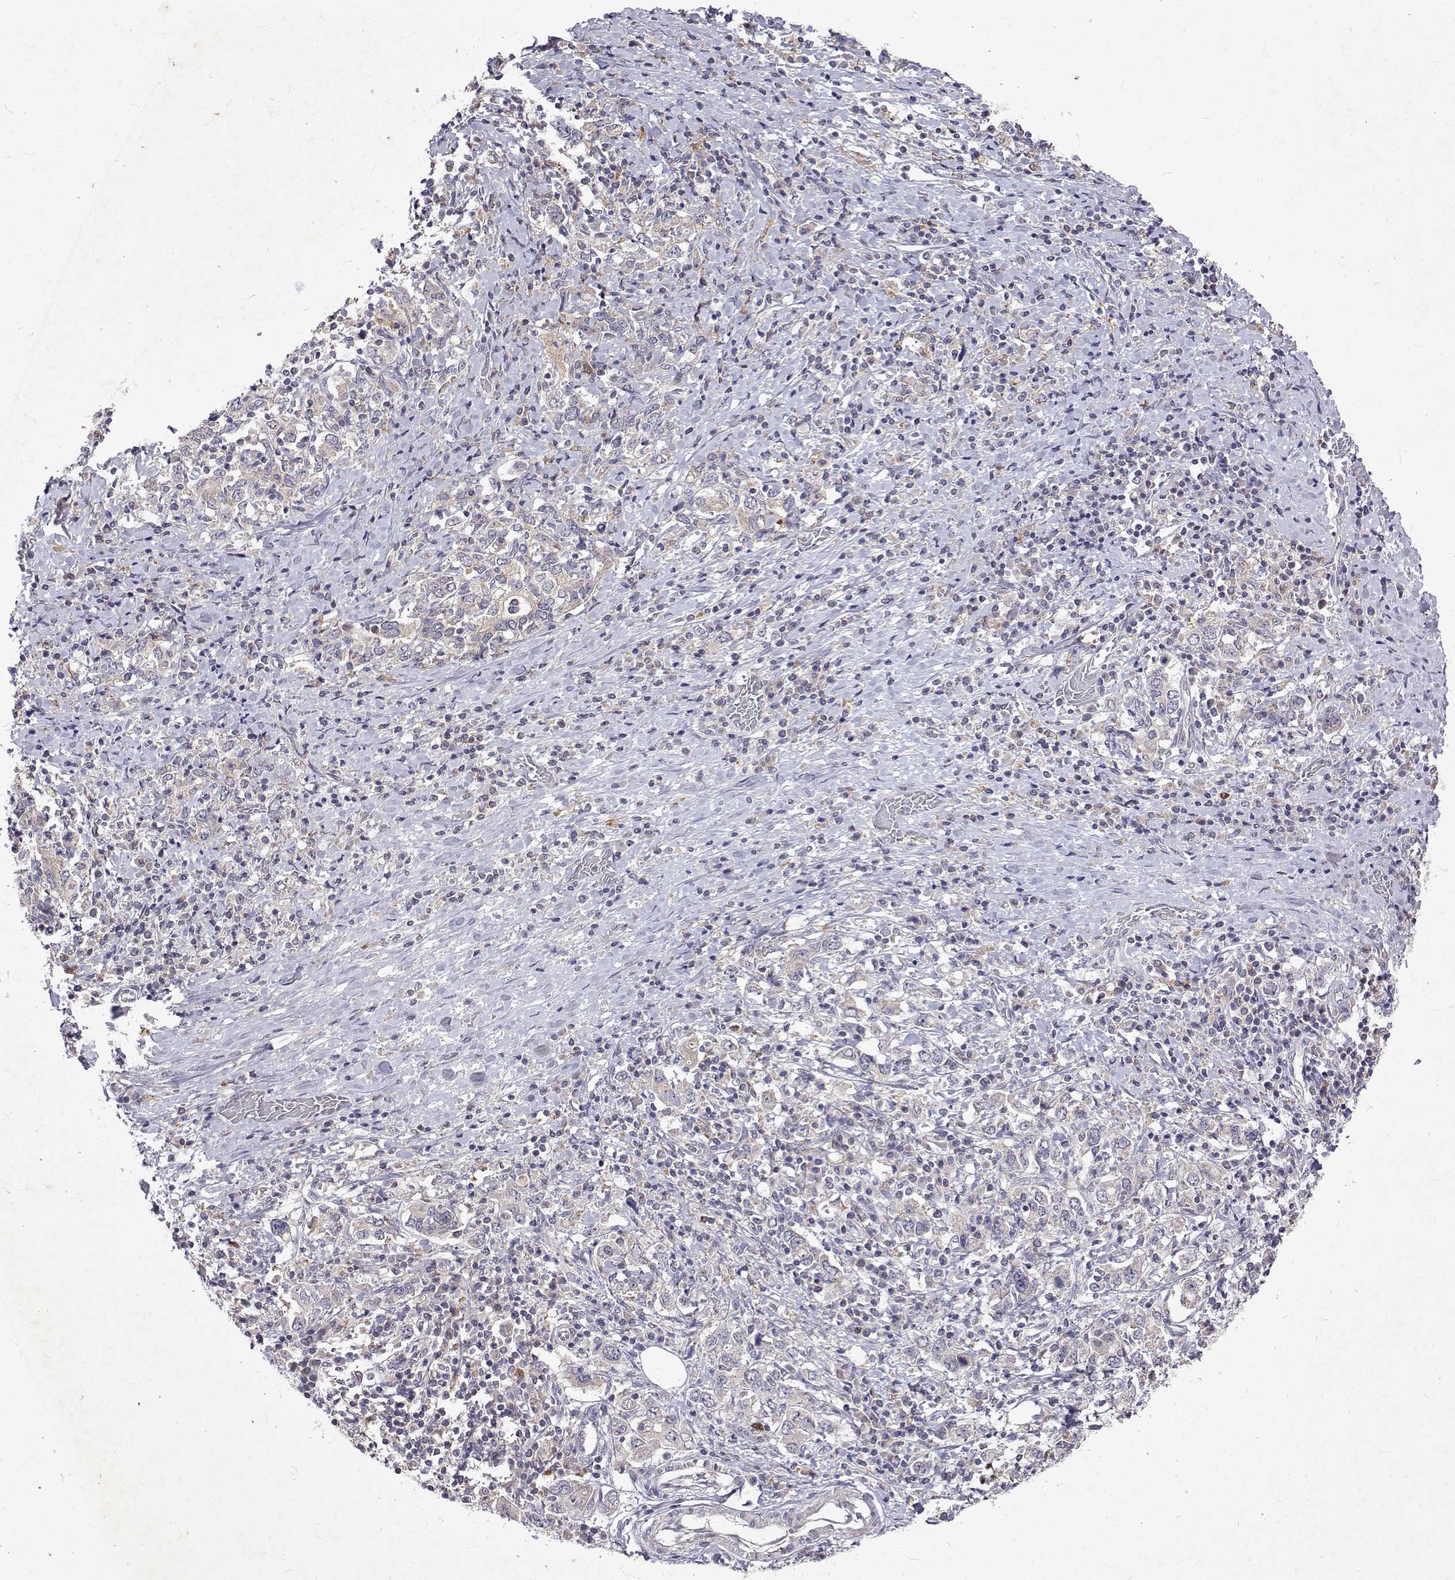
{"staining": {"intensity": "negative", "quantity": "none", "location": "none"}, "tissue": "stomach cancer", "cell_type": "Tumor cells", "image_type": "cancer", "snomed": [{"axis": "morphology", "description": "Adenocarcinoma, NOS"}, {"axis": "topography", "description": "Stomach, upper"}, {"axis": "topography", "description": "Stomach"}], "caption": "An image of human stomach cancer (adenocarcinoma) is negative for staining in tumor cells.", "gene": "ALKBH8", "patient": {"sex": "male", "age": 62}}